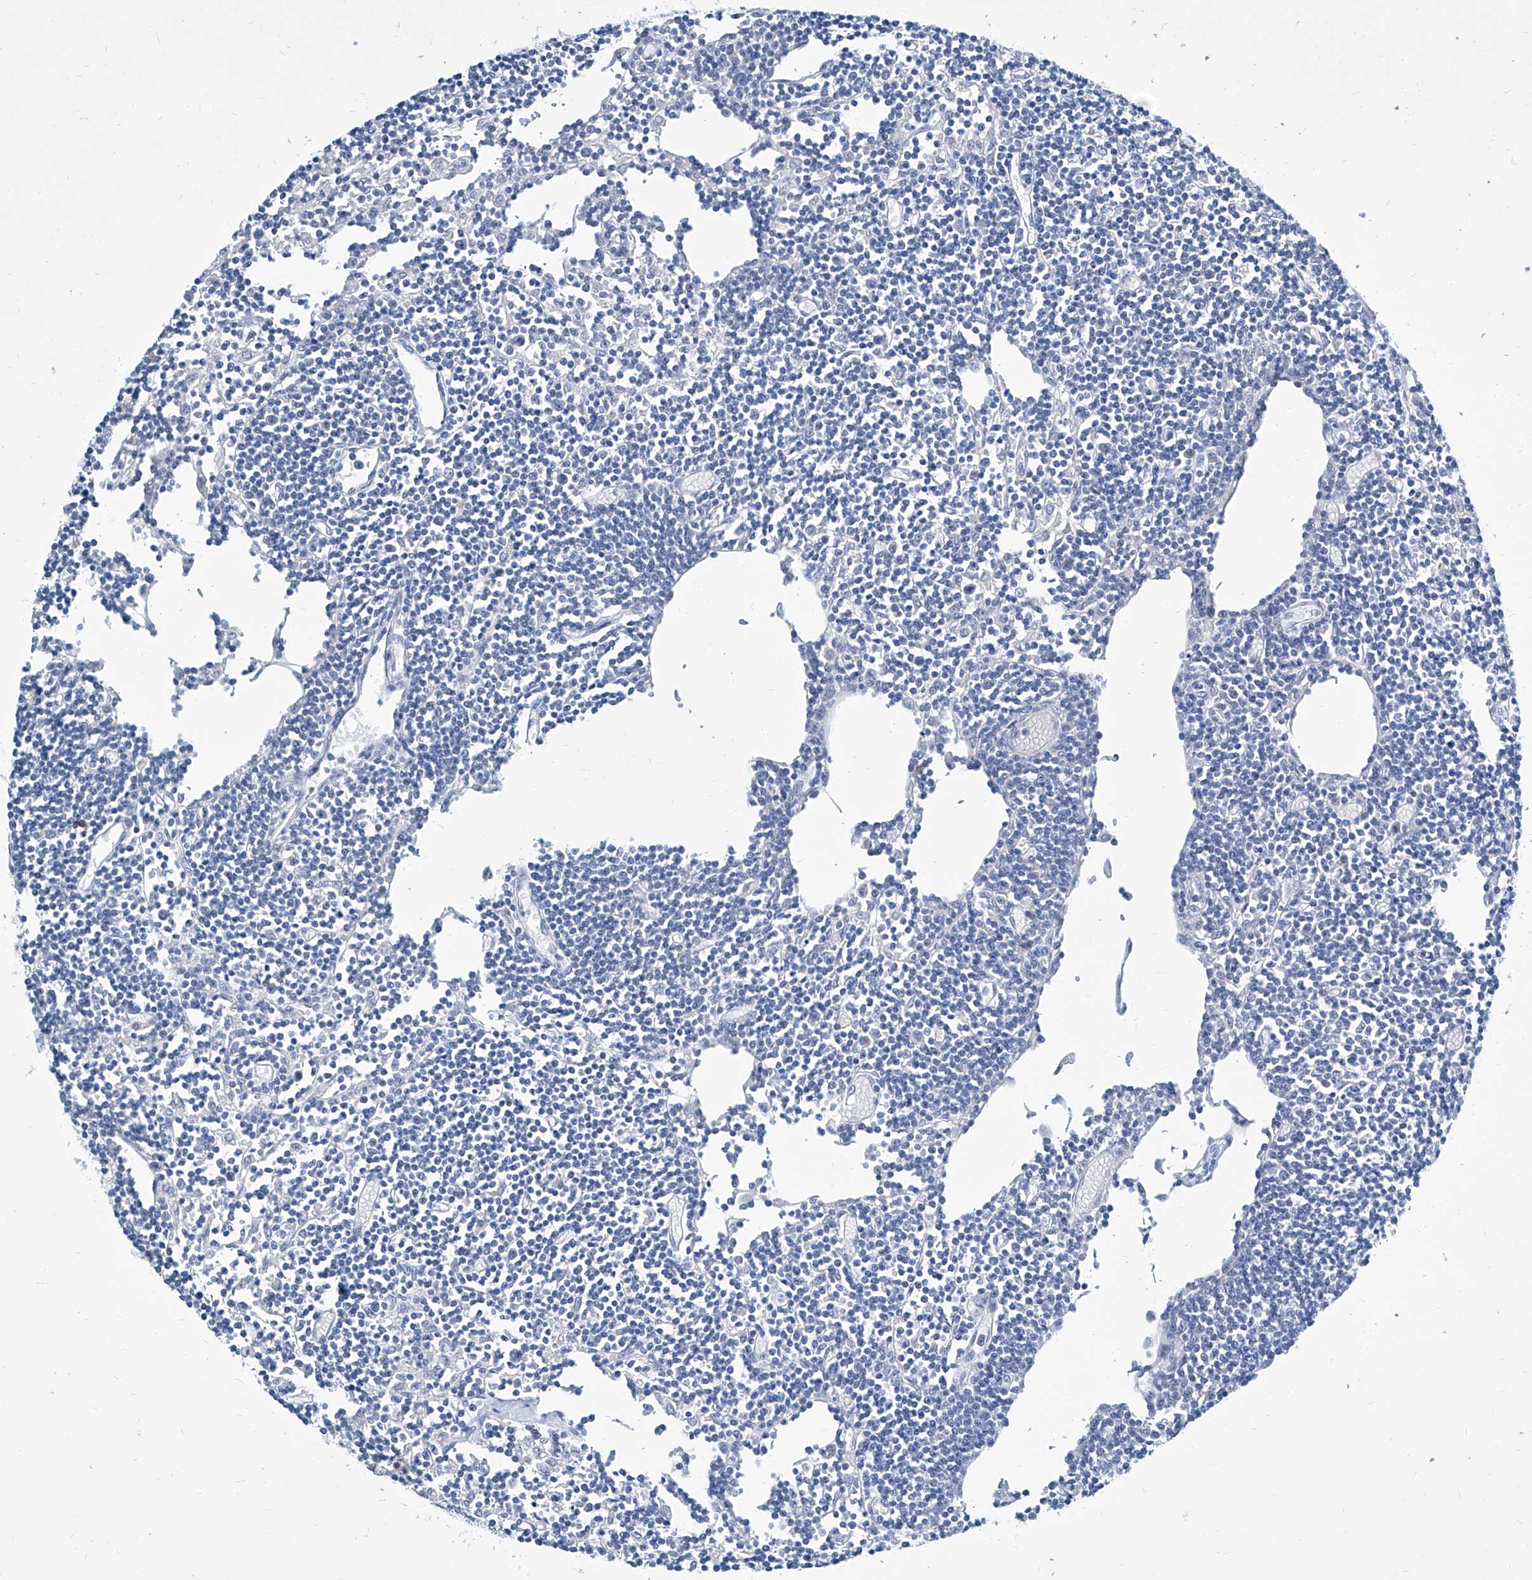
{"staining": {"intensity": "negative", "quantity": "none", "location": "none"}, "tissue": "lymph node", "cell_type": "Germinal center cells", "image_type": "normal", "snomed": [{"axis": "morphology", "description": "Normal tissue, NOS"}, {"axis": "topography", "description": "Lymph node"}], "caption": "This is an immunohistochemistry (IHC) photomicrograph of unremarkable lymph node. There is no positivity in germinal center cells.", "gene": "ZNF519", "patient": {"sex": "female", "age": 11}}